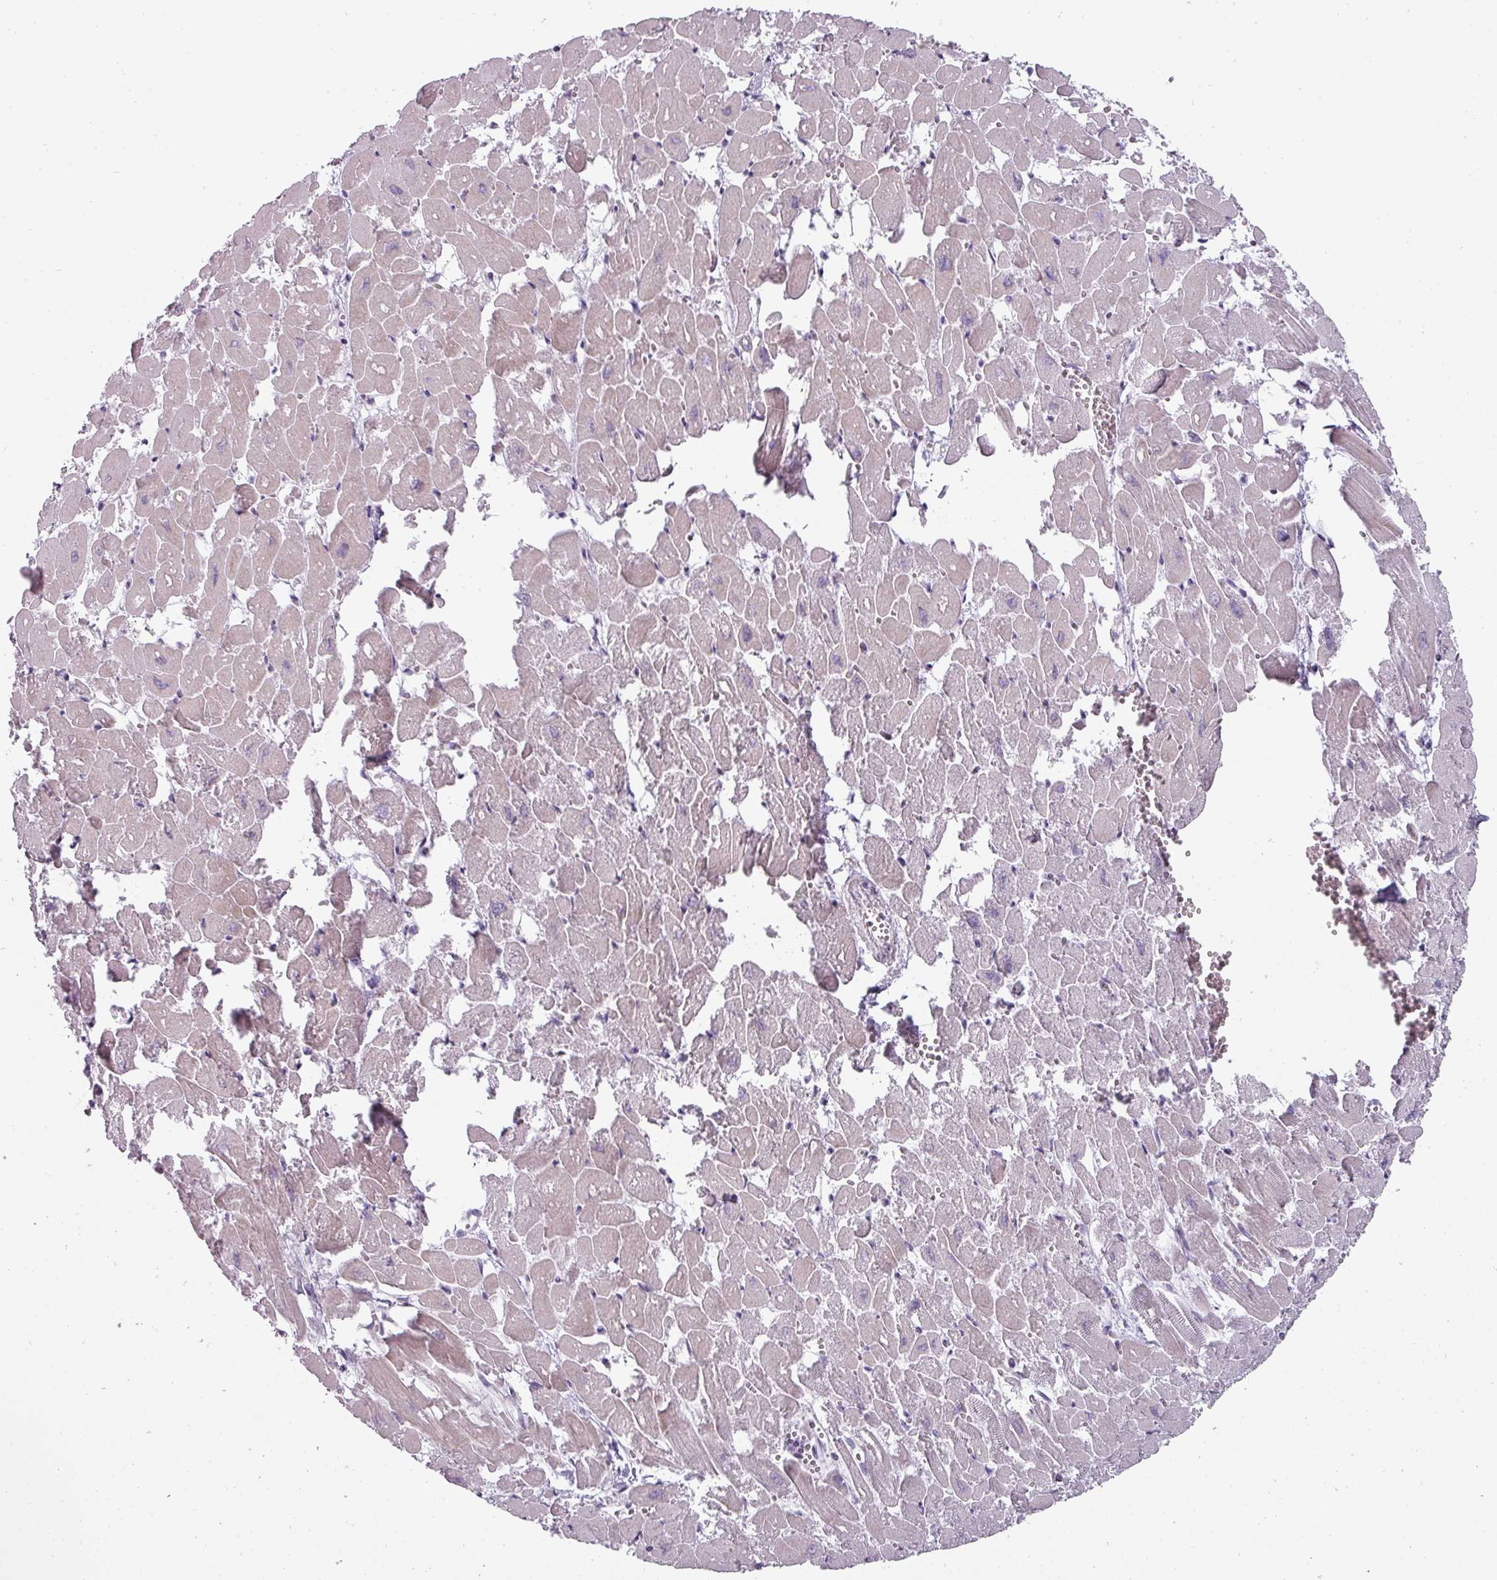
{"staining": {"intensity": "weak", "quantity": "25%-75%", "location": "cytoplasmic/membranous"}, "tissue": "heart muscle", "cell_type": "Cardiomyocytes", "image_type": "normal", "snomed": [{"axis": "morphology", "description": "Normal tissue, NOS"}, {"axis": "topography", "description": "Heart"}], "caption": "Weak cytoplasmic/membranous protein positivity is appreciated in approximately 25%-75% of cardiomyocytes in heart muscle.", "gene": "CHRDL1", "patient": {"sex": "male", "age": 54}}